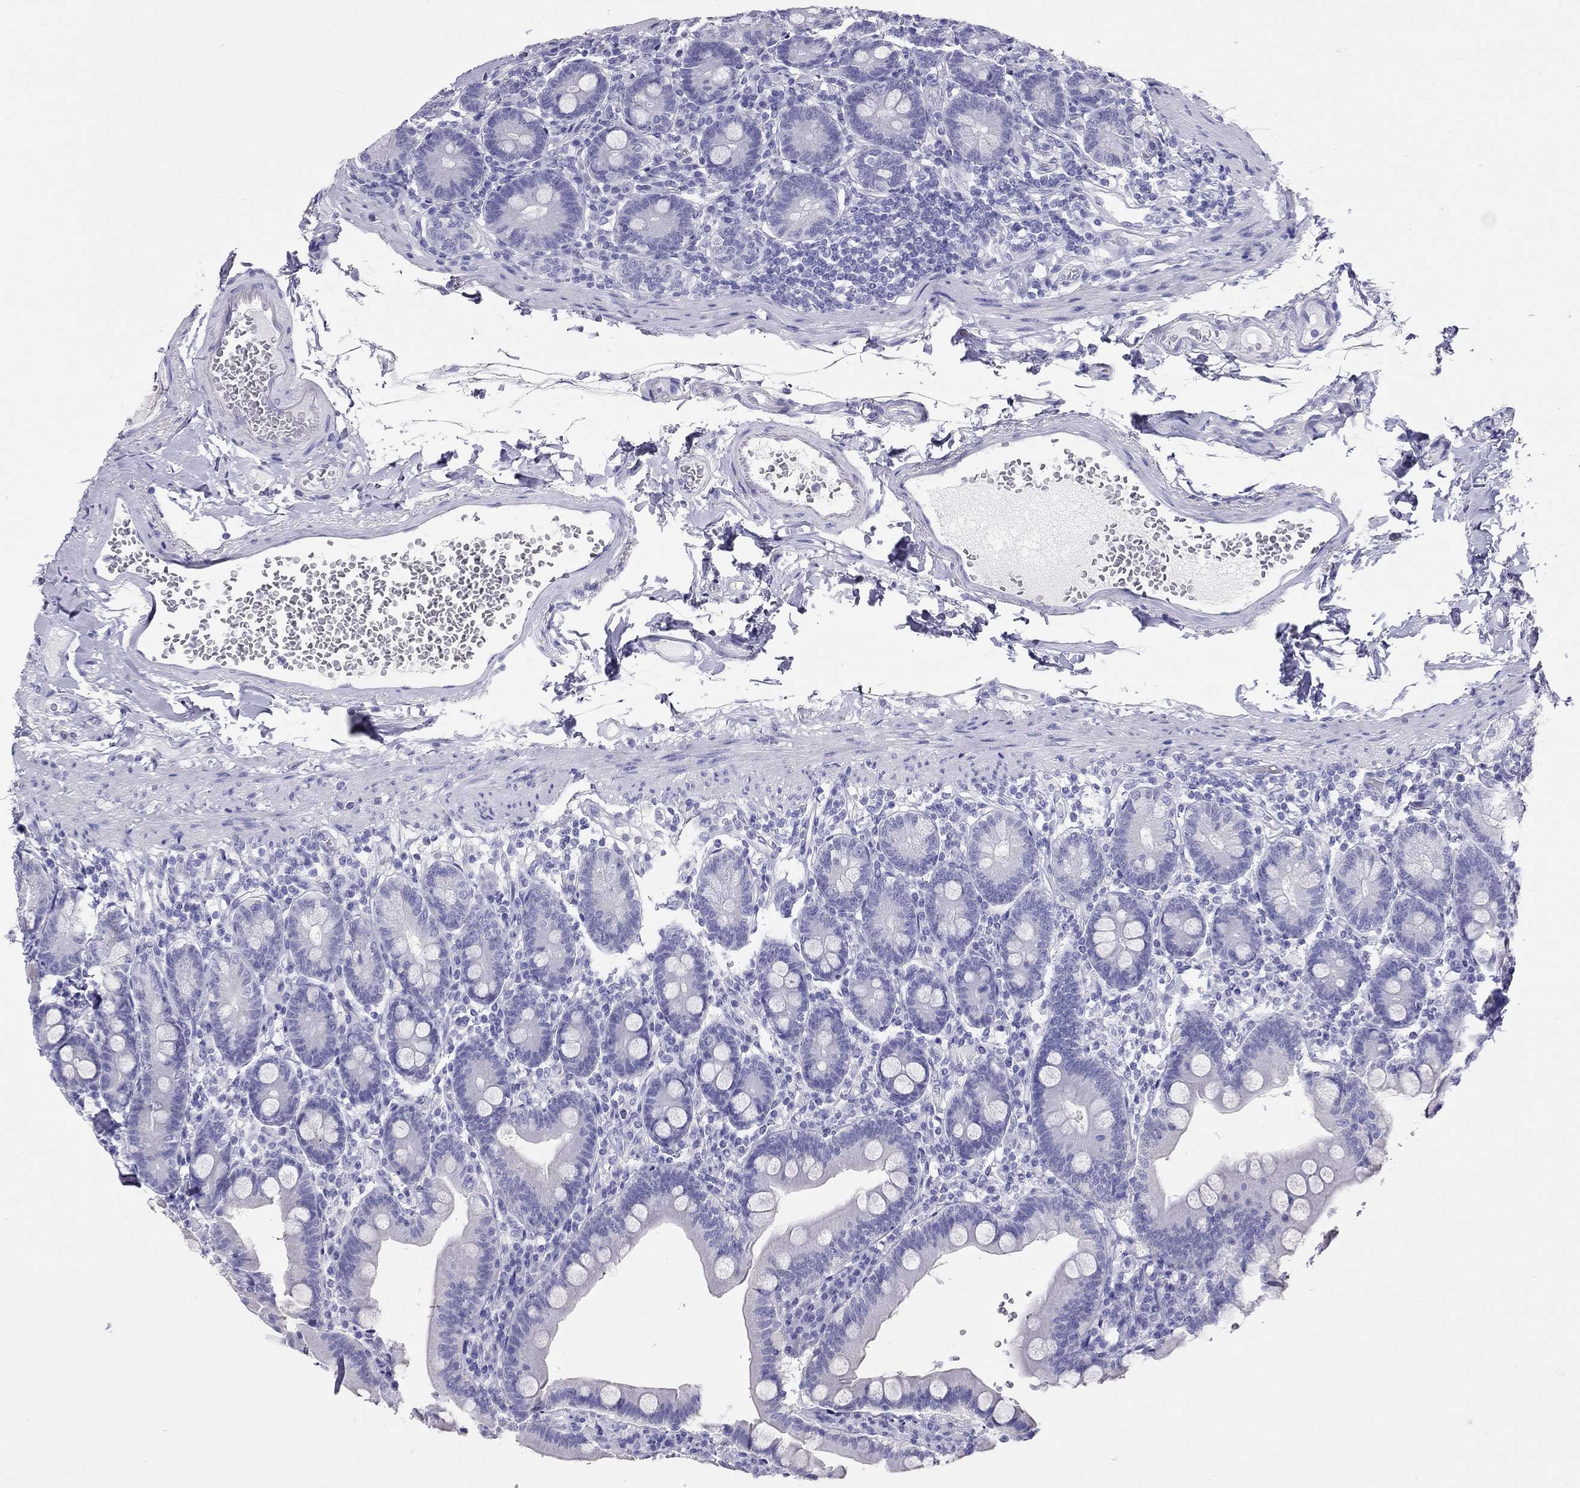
{"staining": {"intensity": "negative", "quantity": "none", "location": "none"}, "tissue": "duodenum", "cell_type": "Glandular cells", "image_type": "normal", "snomed": [{"axis": "morphology", "description": "Normal tissue, NOS"}, {"axis": "topography", "description": "Duodenum"}], "caption": "Glandular cells are negative for brown protein staining in normal duodenum. The staining is performed using DAB (3,3'-diaminobenzidine) brown chromogen with nuclei counter-stained in using hematoxylin.", "gene": "PSMB11", "patient": {"sex": "female", "age": 67}}